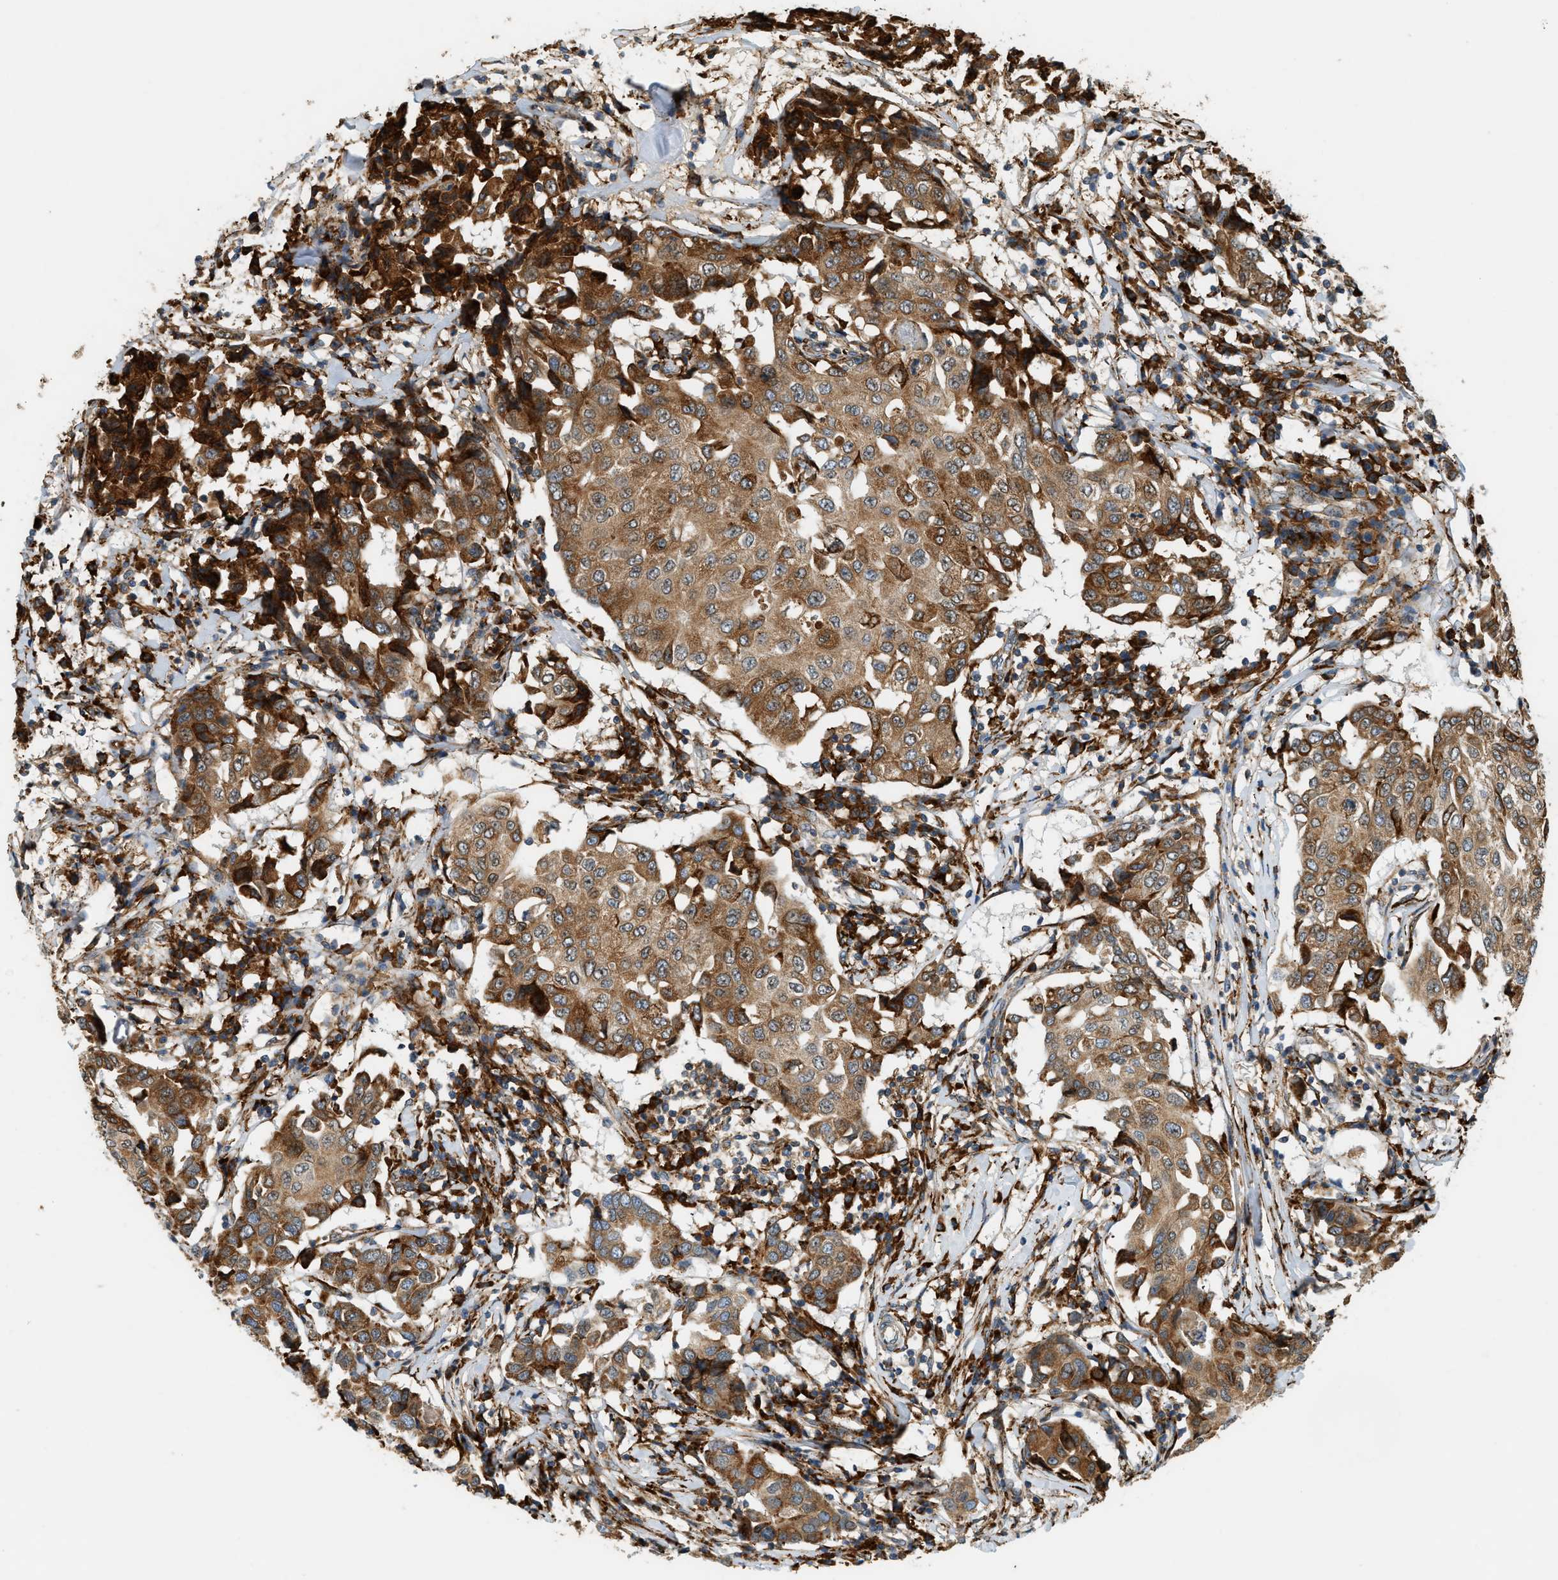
{"staining": {"intensity": "strong", "quantity": ">75%", "location": "cytoplasmic/membranous"}, "tissue": "breast cancer", "cell_type": "Tumor cells", "image_type": "cancer", "snomed": [{"axis": "morphology", "description": "Duct carcinoma"}, {"axis": "topography", "description": "Breast"}], "caption": "Approximately >75% of tumor cells in human breast infiltrating ductal carcinoma display strong cytoplasmic/membranous protein positivity as visualized by brown immunohistochemical staining.", "gene": "SEMA4D", "patient": {"sex": "female", "age": 80}}